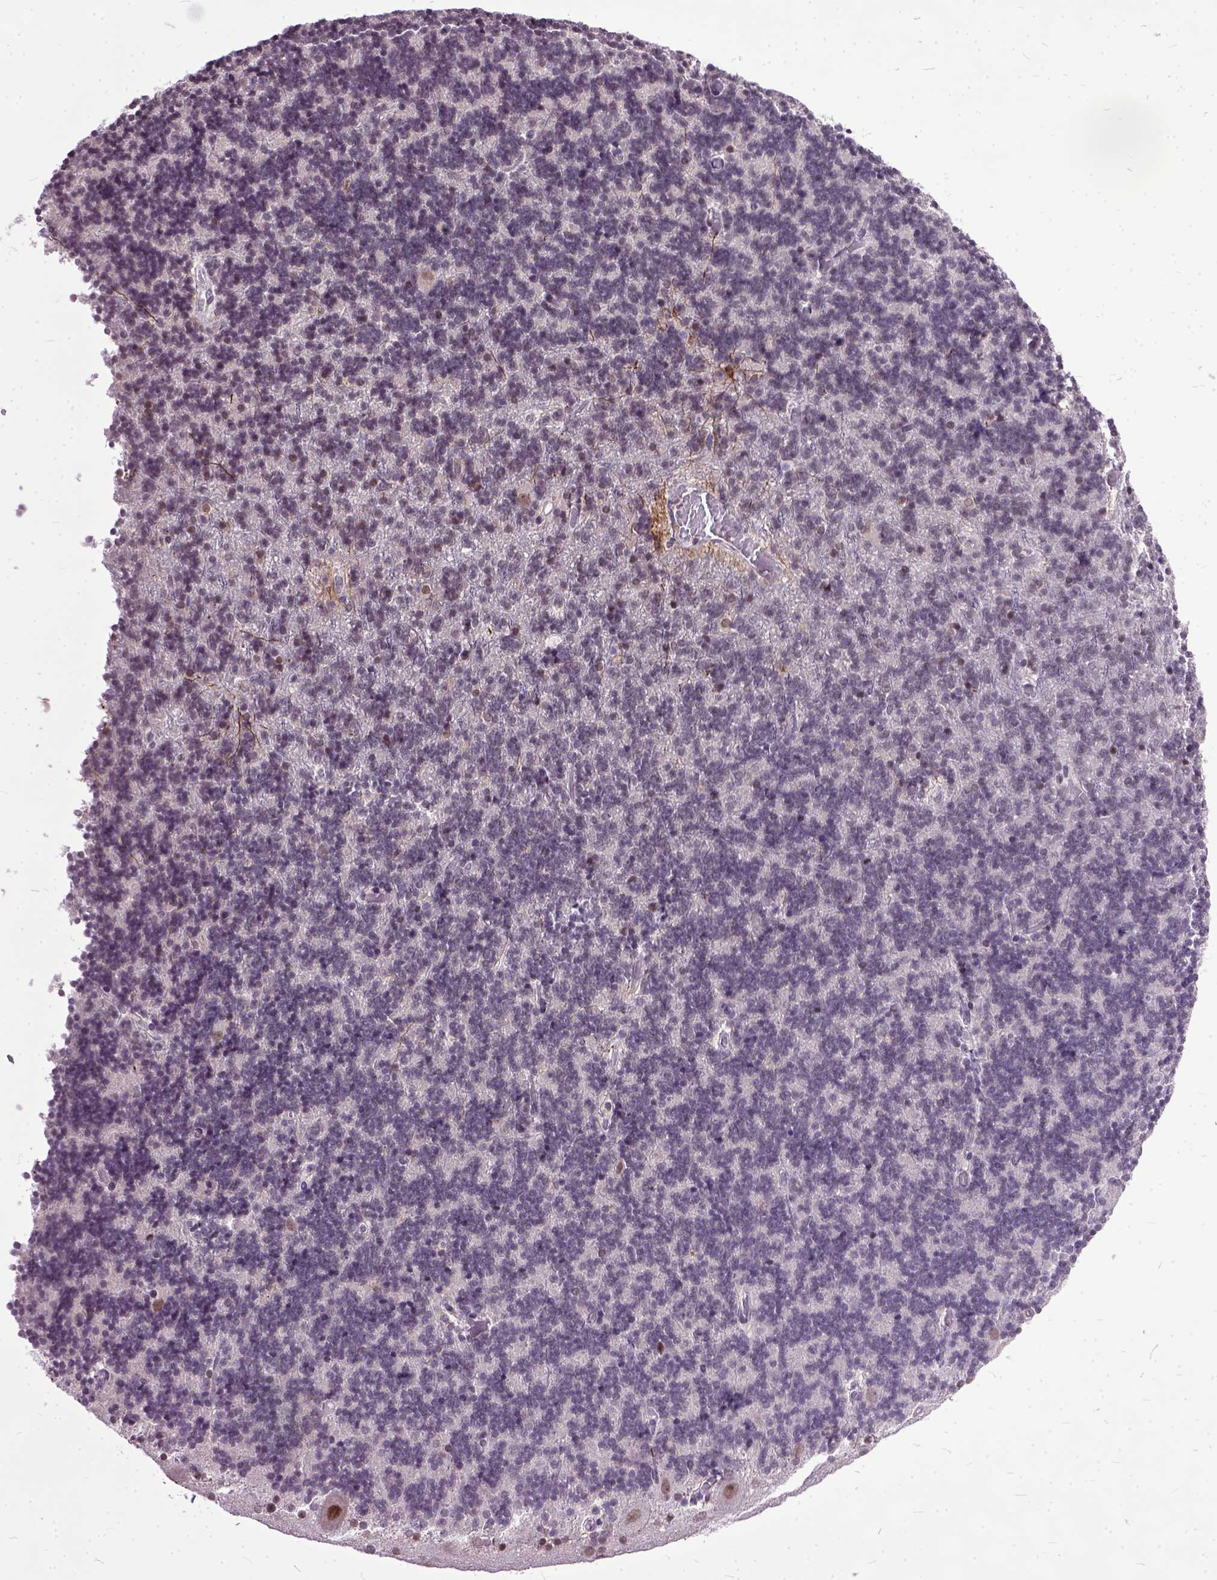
{"staining": {"intensity": "moderate", "quantity": "<25%", "location": "nuclear"}, "tissue": "cerebellum", "cell_type": "Cells in granular layer", "image_type": "normal", "snomed": [{"axis": "morphology", "description": "Normal tissue, NOS"}, {"axis": "topography", "description": "Cerebellum"}], "caption": "This image exhibits immunohistochemistry staining of unremarkable cerebellum, with low moderate nuclear staining in about <25% of cells in granular layer.", "gene": "ORC5", "patient": {"sex": "male", "age": 70}}